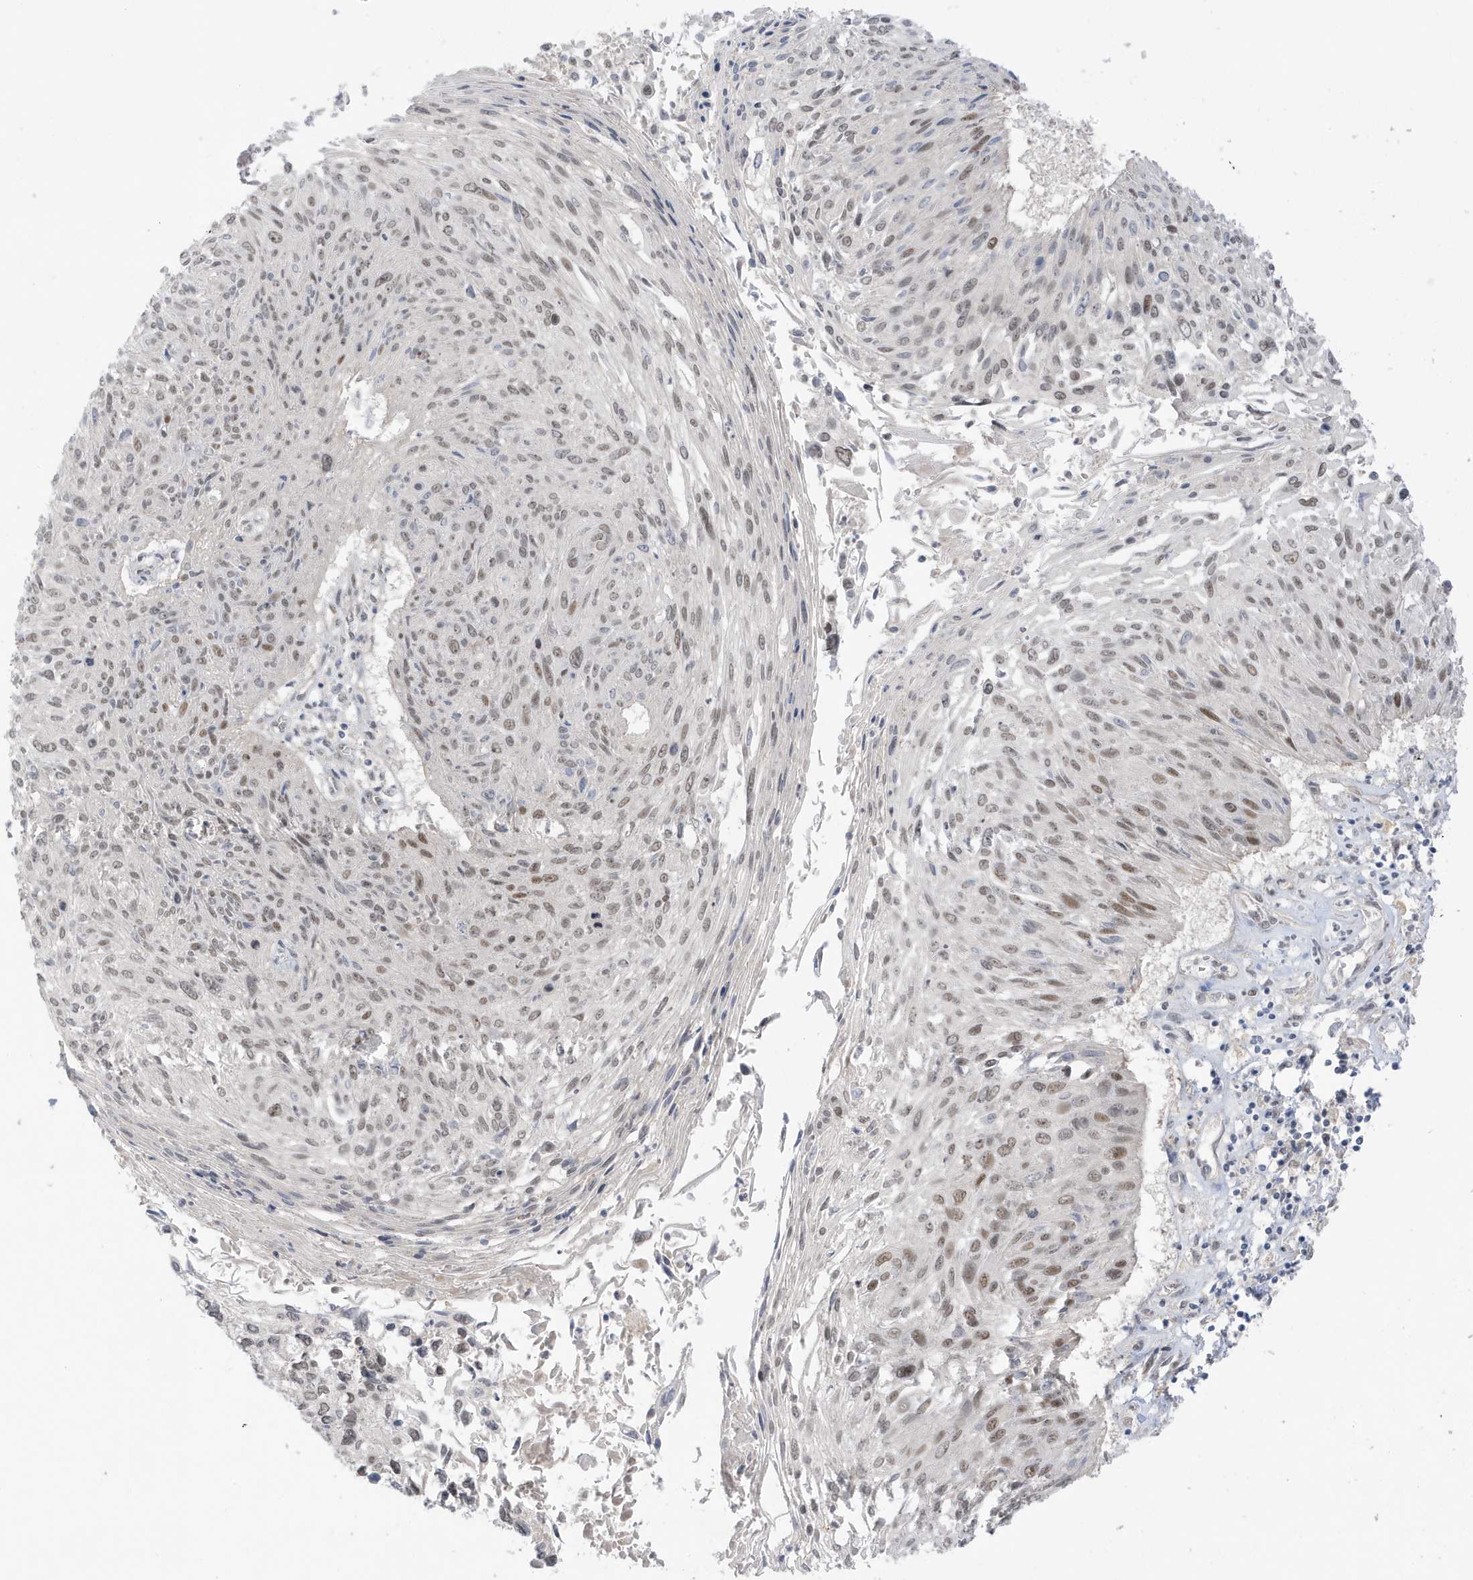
{"staining": {"intensity": "moderate", "quantity": "<25%", "location": "nuclear"}, "tissue": "cervical cancer", "cell_type": "Tumor cells", "image_type": "cancer", "snomed": [{"axis": "morphology", "description": "Squamous cell carcinoma, NOS"}, {"axis": "topography", "description": "Cervix"}], "caption": "Cervical cancer stained with DAB (3,3'-diaminobenzidine) IHC exhibits low levels of moderate nuclear staining in about <25% of tumor cells.", "gene": "MSL3", "patient": {"sex": "female", "age": 51}}